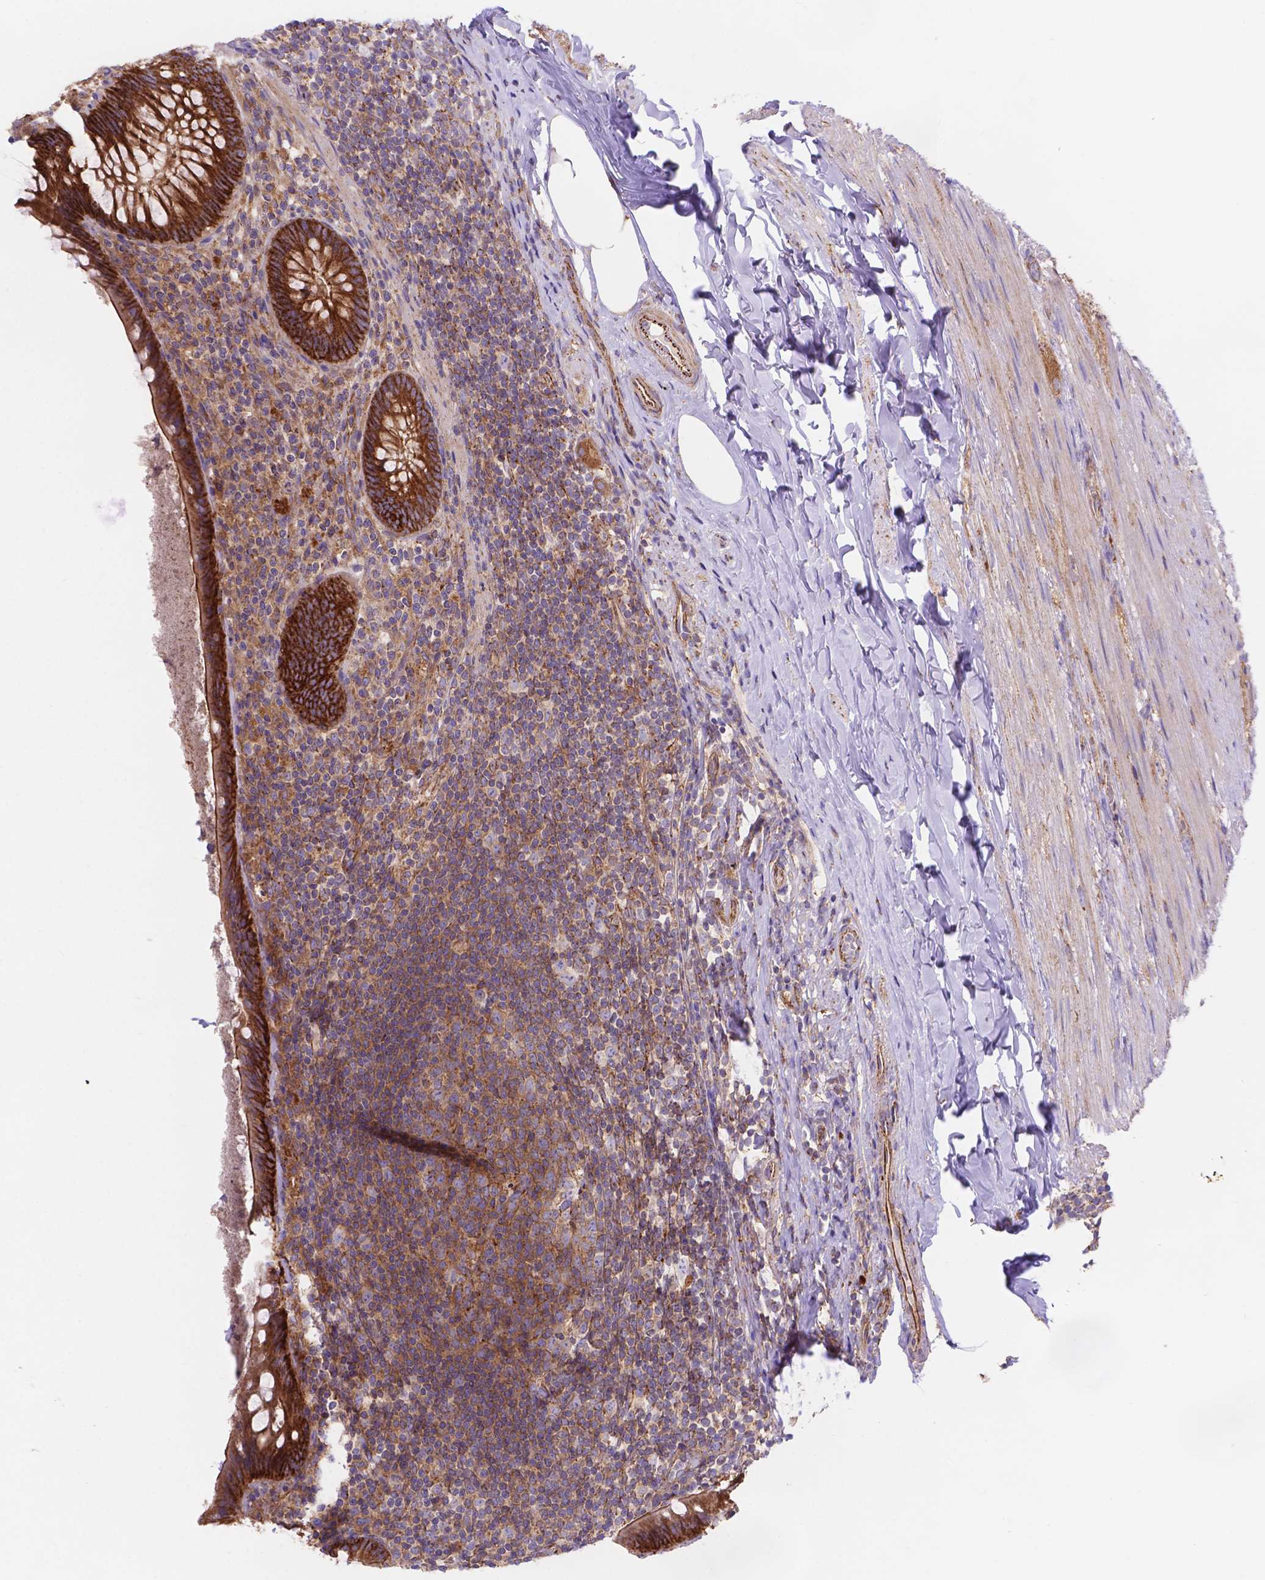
{"staining": {"intensity": "strong", "quantity": ">75%", "location": "cytoplasmic/membranous"}, "tissue": "appendix", "cell_type": "Glandular cells", "image_type": "normal", "snomed": [{"axis": "morphology", "description": "Normal tissue, NOS"}, {"axis": "topography", "description": "Appendix"}], "caption": "A photomicrograph of human appendix stained for a protein reveals strong cytoplasmic/membranous brown staining in glandular cells. (DAB = brown stain, brightfield microscopy at high magnification).", "gene": "AK3", "patient": {"sex": "male", "age": 47}}